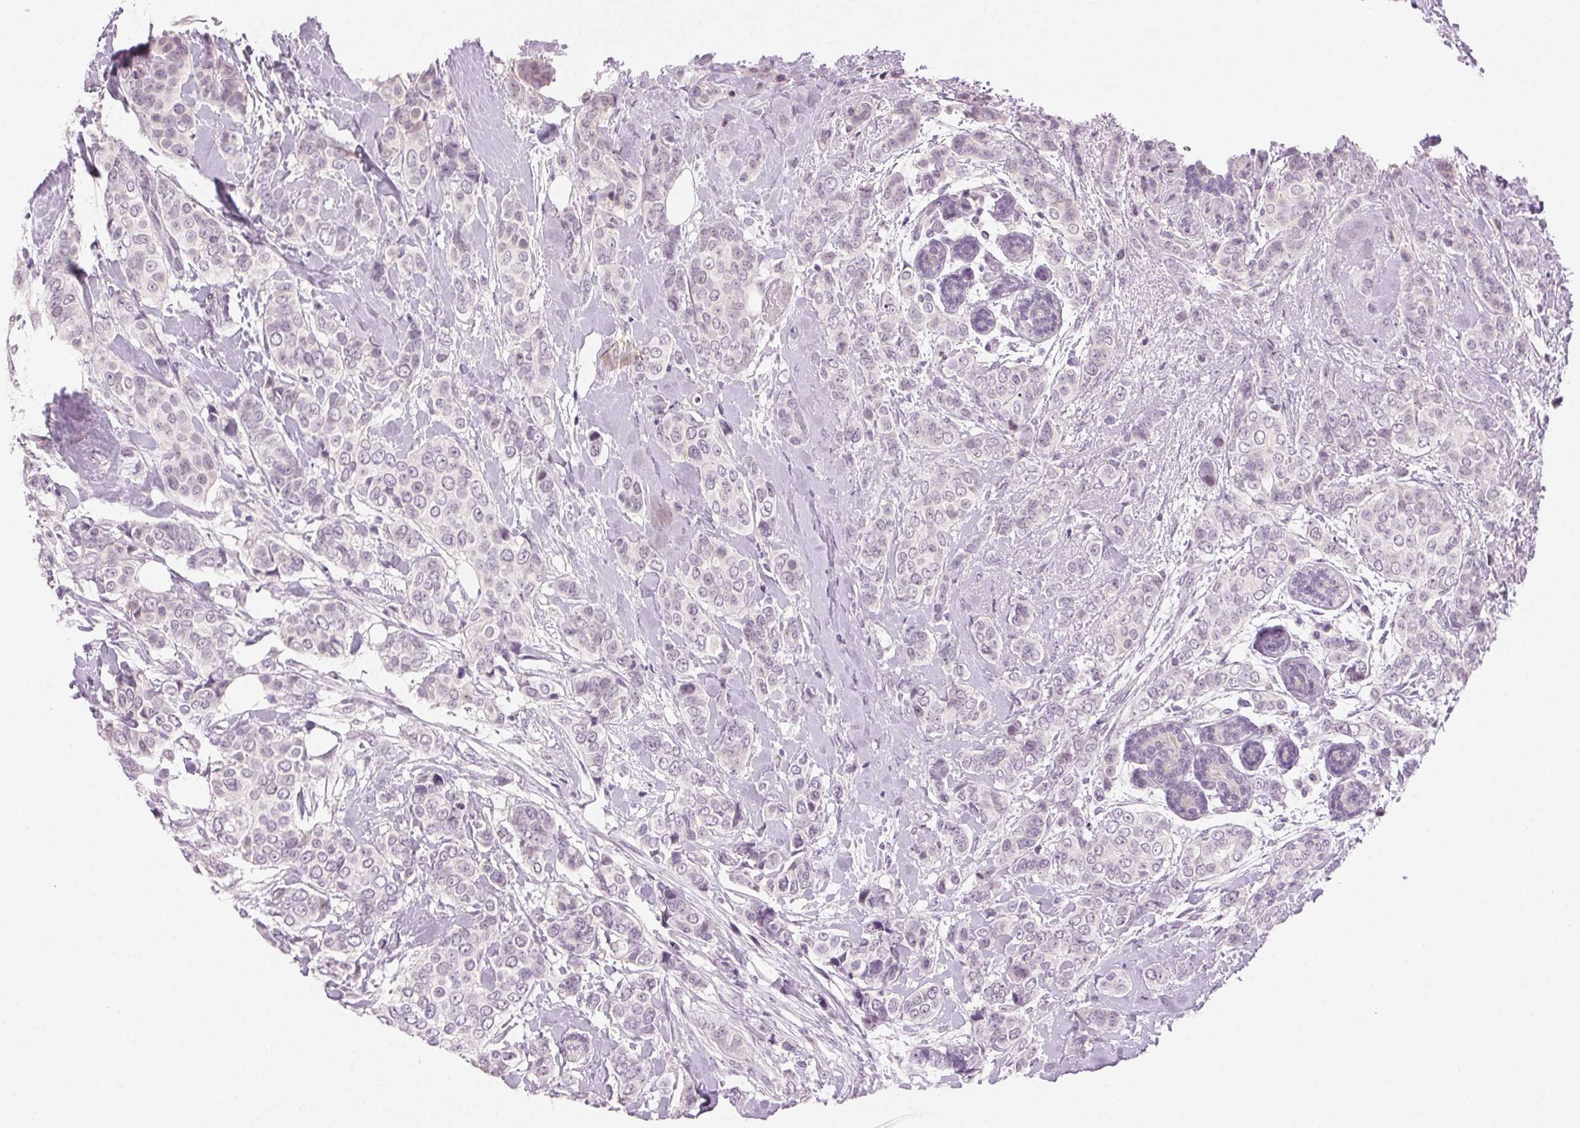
{"staining": {"intensity": "negative", "quantity": "none", "location": "none"}, "tissue": "breast cancer", "cell_type": "Tumor cells", "image_type": "cancer", "snomed": [{"axis": "morphology", "description": "Lobular carcinoma"}, {"axis": "topography", "description": "Breast"}], "caption": "This is a photomicrograph of IHC staining of breast cancer, which shows no expression in tumor cells.", "gene": "HSF5", "patient": {"sex": "female", "age": 51}}